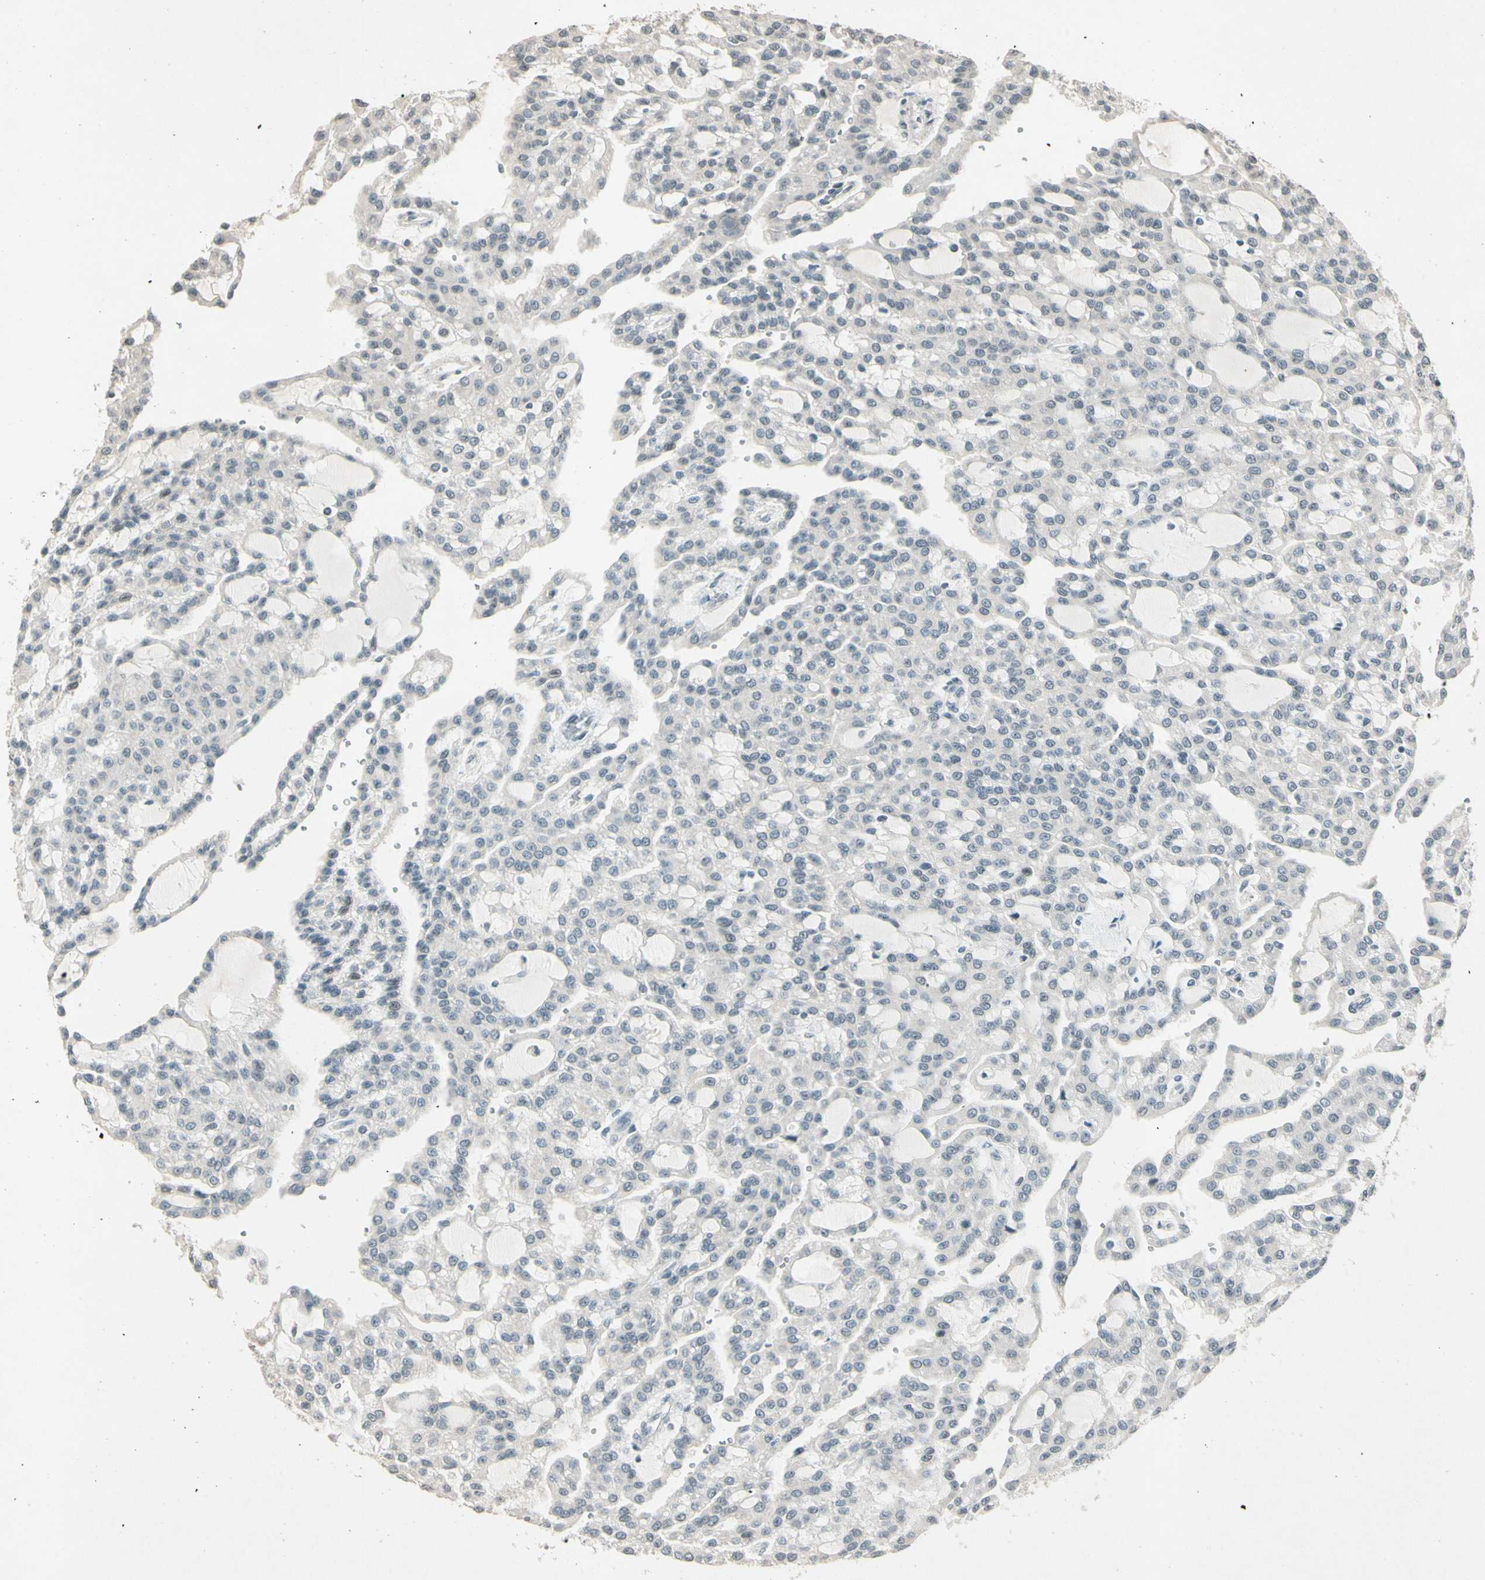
{"staining": {"intensity": "negative", "quantity": "none", "location": "none"}, "tissue": "renal cancer", "cell_type": "Tumor cells", "image_type": "cancer", "snomed": [{"axis": "morphology", "description": "Adenocarcinoma, NOS"}, {"axis": "topography", "description": "Kidney"}], "caption": "The IHC photomicrograph has no significant staining in tumor cells of renal cancer tissue.", "gene": "ZBTB4", "patient": {"sex": "male", "age": 63}}